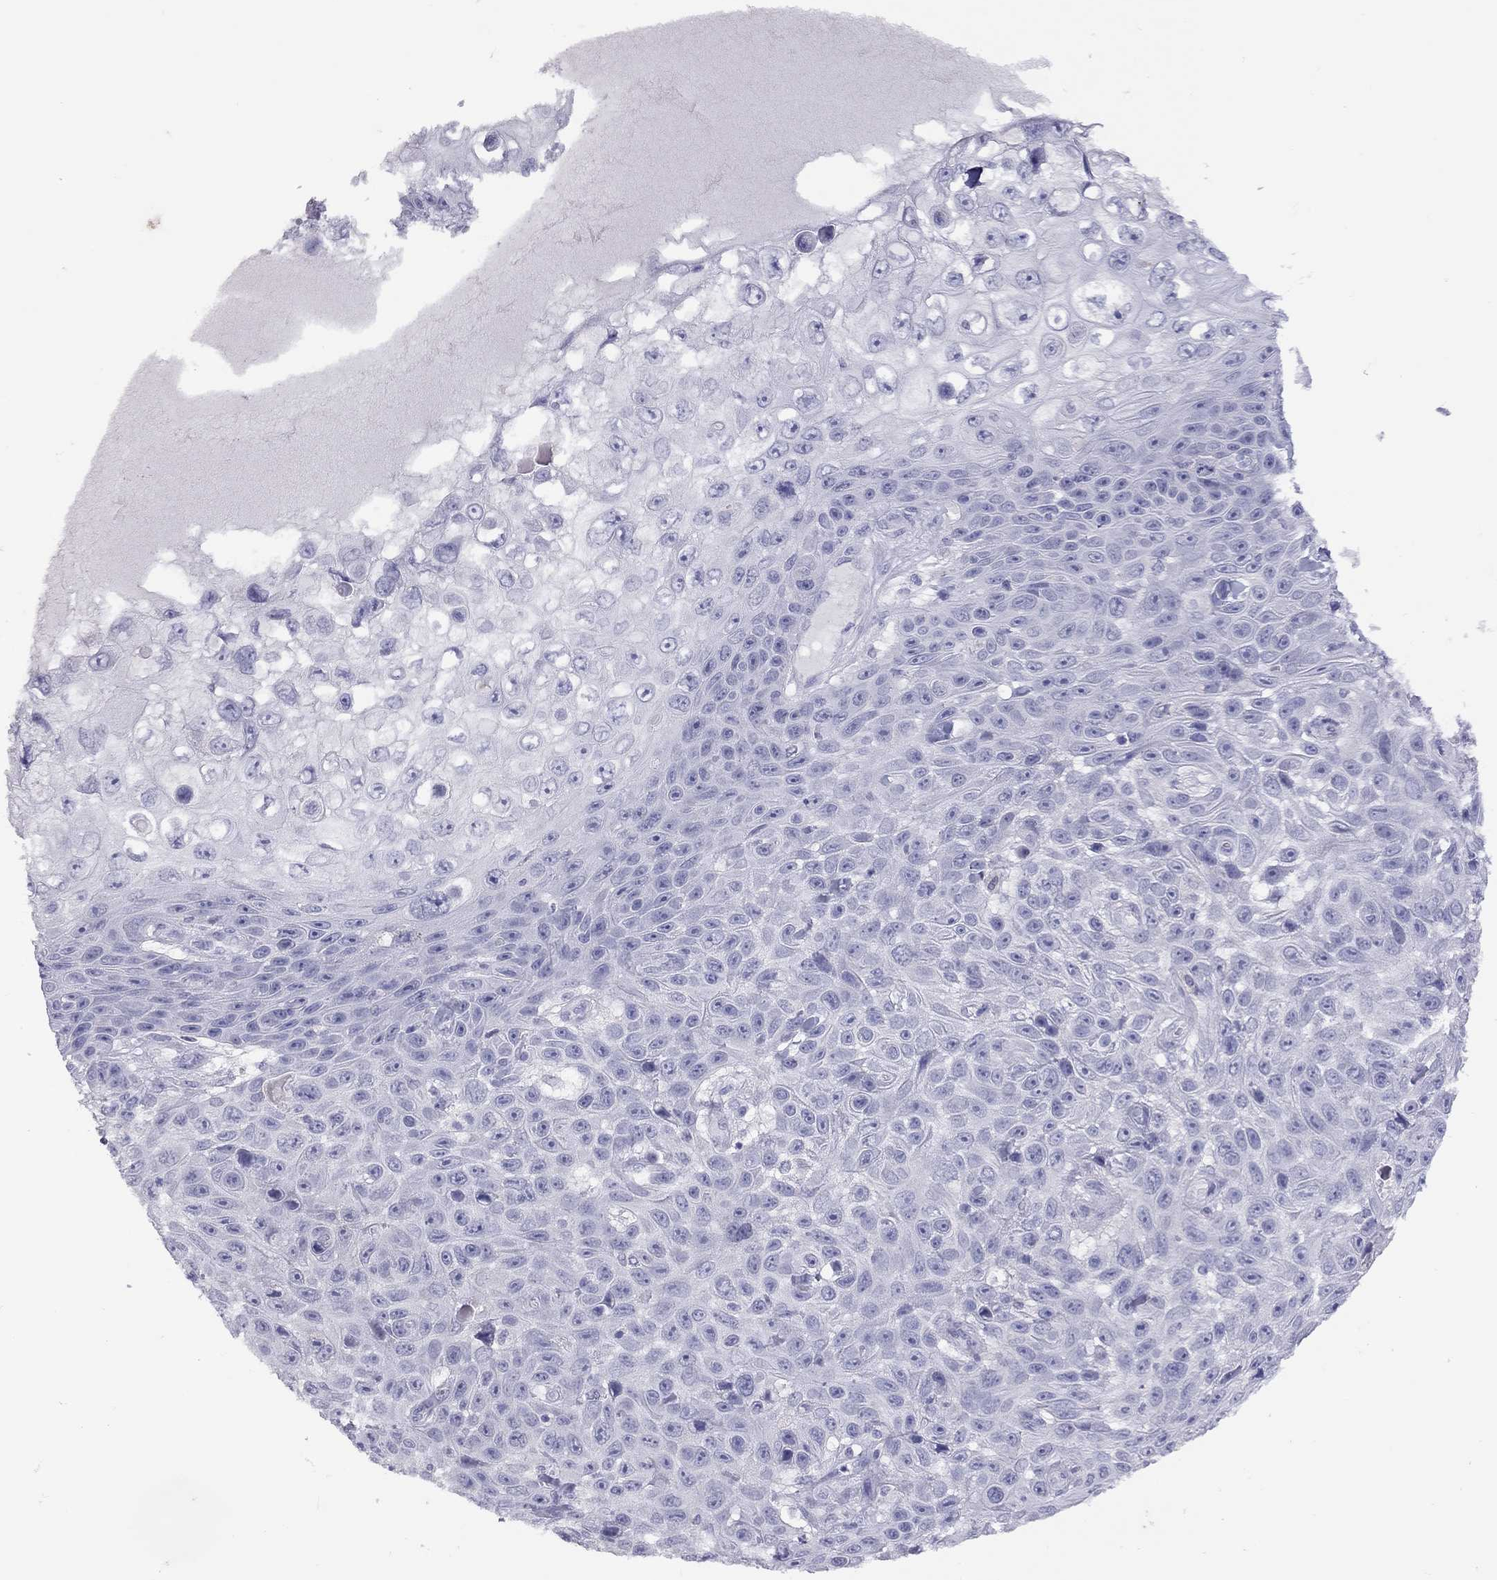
{"staining": {"intensity": "negative", "quantity": "none", "location": "none"}, "tissue": "skin cancer", "cell_type": "Tumor cells", "image_type": "cancer", "snomed": [{"axis": "morphology", "description": "Squamous cell carcinoma, NOS"}, {"axis": "topography", "description": "Skin"}], "caption": "DAB immunohistochemical staining of human squamous cell carcinoma (skin) shows no significant staining in tumor cells.", "gene": "MUC16", "patient": {"sex": "male", "age": 82}}